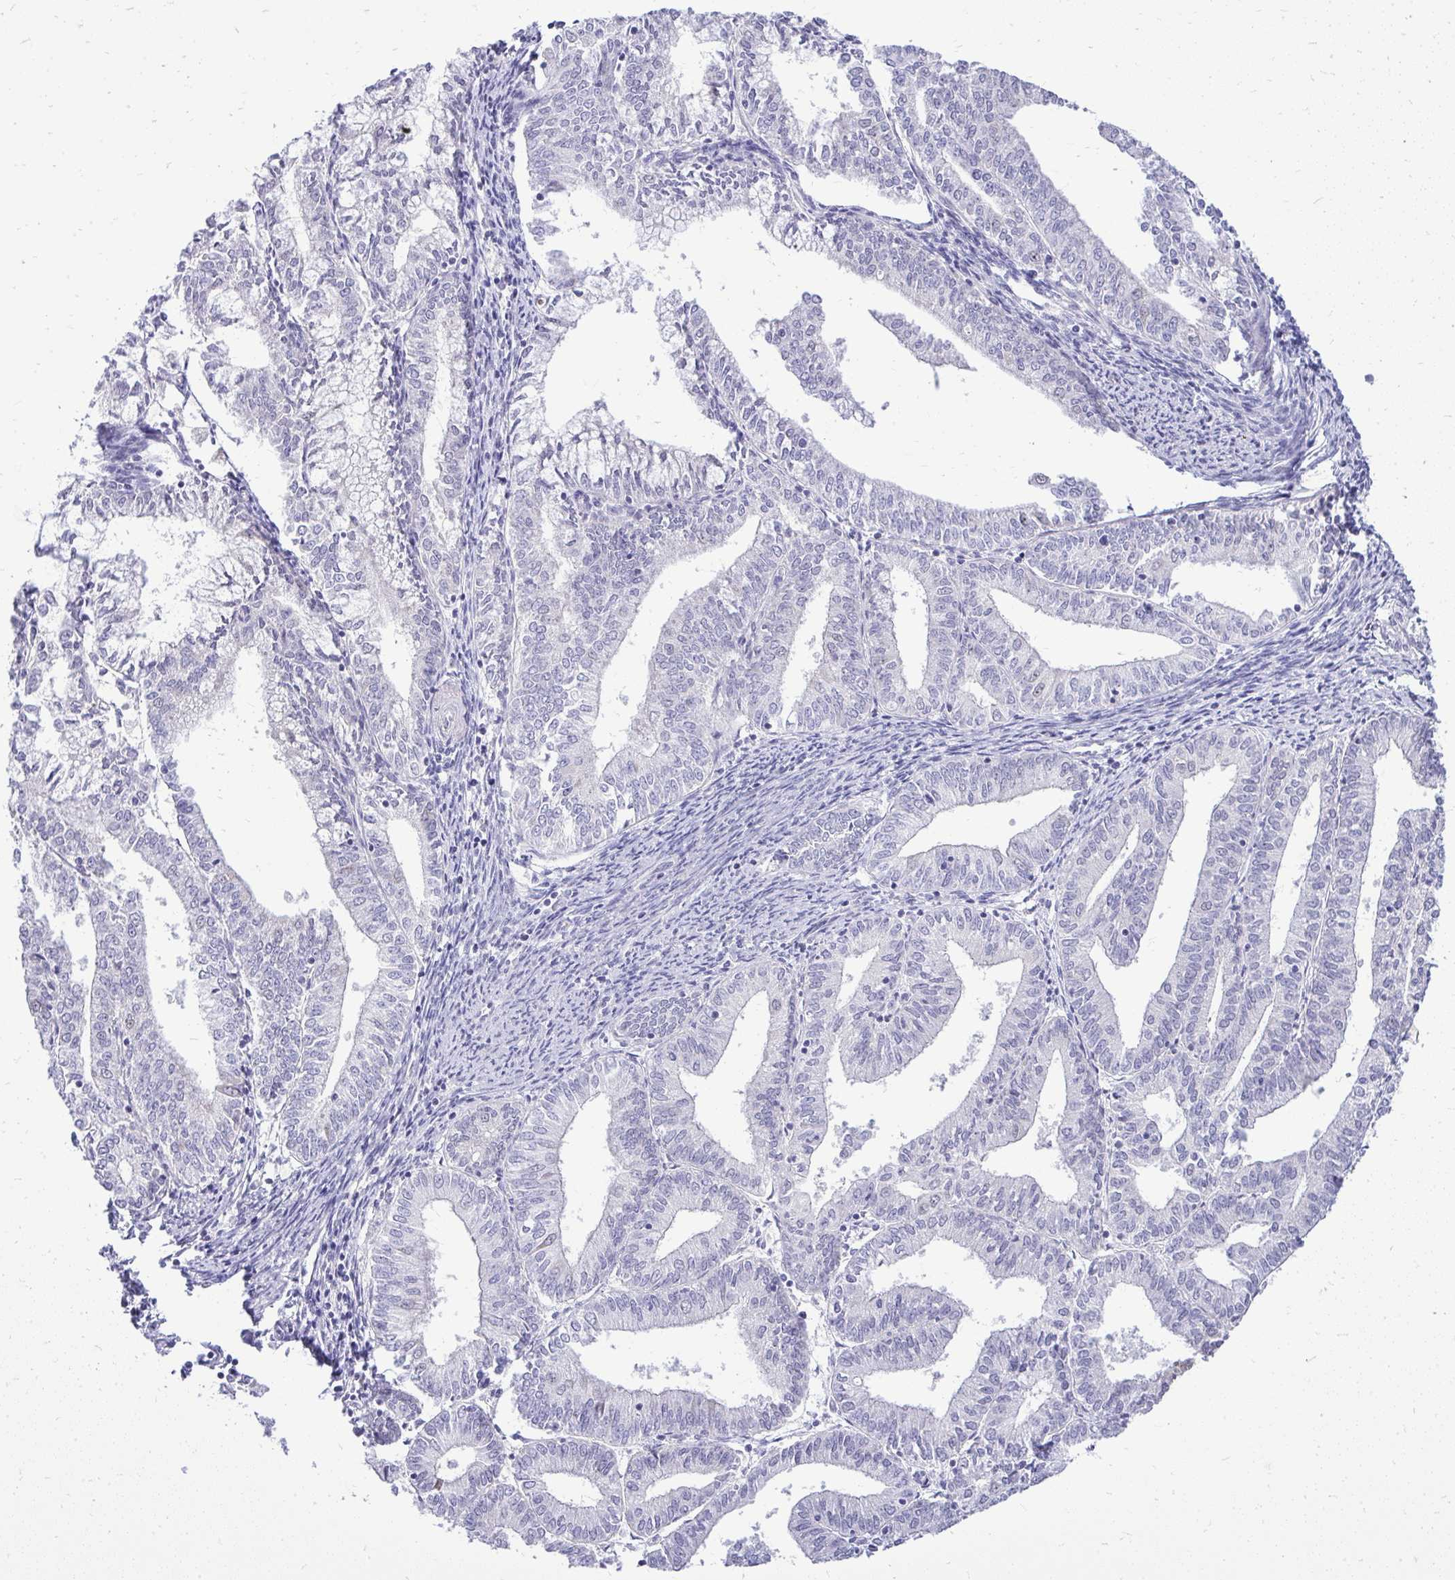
{"staining": {"intensity": "negative", "quantity": "none", "location": "none"}, "tissue": "endometrial cancer", "cell_type": "Tumor cells", "image_type": "cancer", "snomed": [{"axis": "morphology", "description": "Adenocarcinoma, NOS"}, {"axis": "topography", "description": "Endometrium"}], "caption": "There is no significant expression in tumor cells of endometrial cancer.", "gene": "OR8D1", "patient": {"sex": "female", "age": 61}}